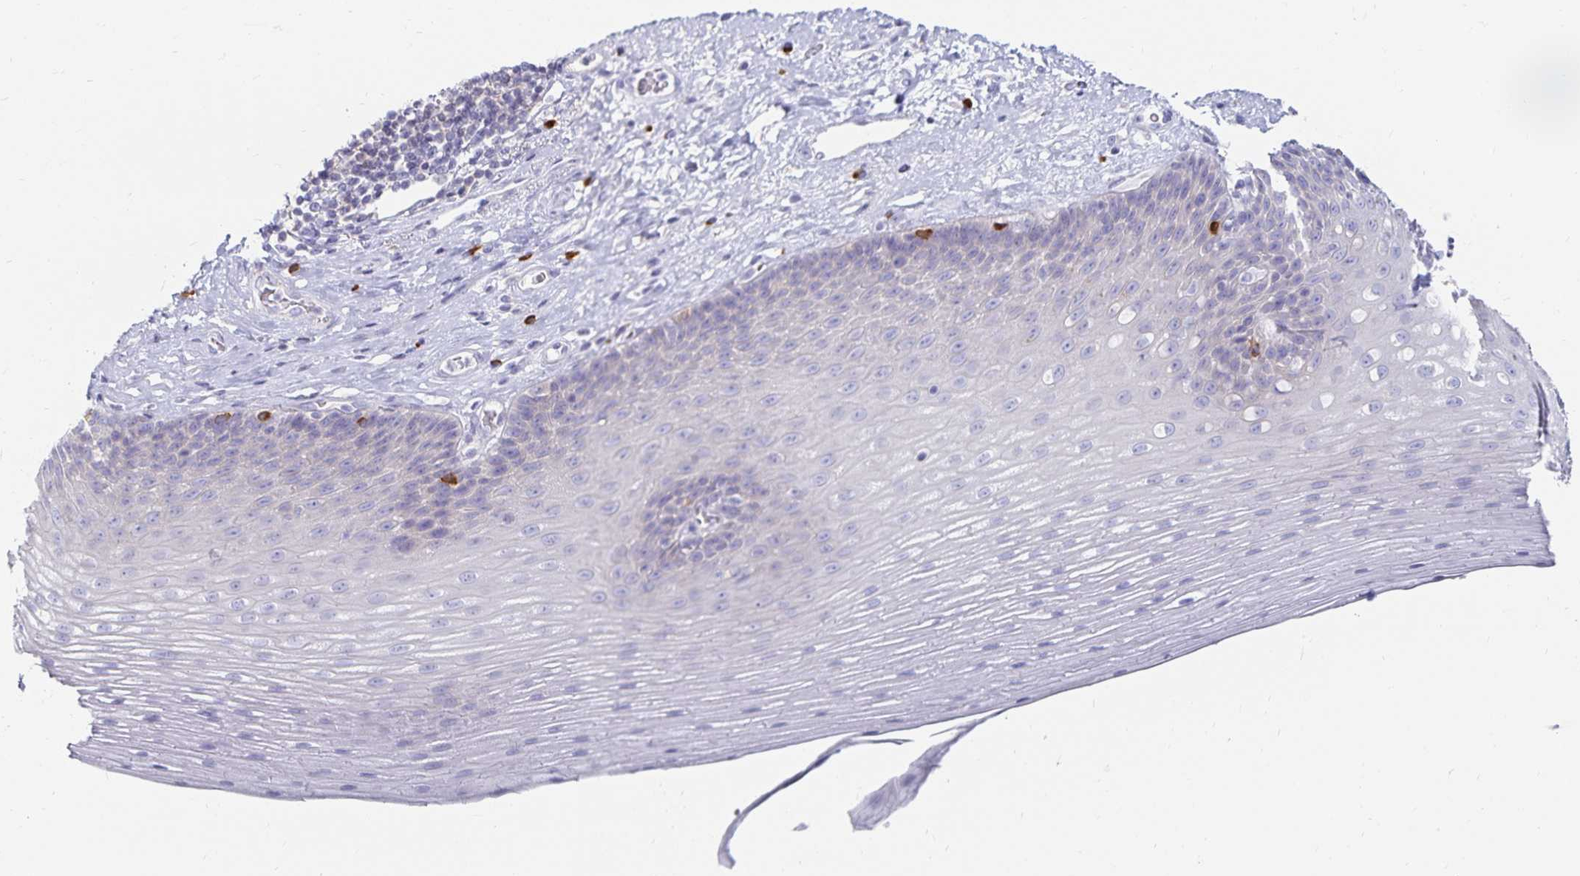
{"staining": {"intensity": "negative", "quantity": "none", "location": "none"}, "tissue": "esophagus", "cell_type": "Squamous epithelial cells", "image_type": "normal", "snomed": [{"axis": "morphology", "description": "Normal tissue, NOS"}, {"axis": "topography", "description": "Esophagus"}], "caption": "The micrograph demonstrates no significant staining in squamous epithelial cells of esophagus. Brightfield microscopy of immunohistochemistry (IHC) stained with DAB (3,3'-diaminobenzidine) (brown) and hematoxylin (blue), captured at high magnification.", "gene": "TNIP1", "patient": {"sex": "male", "age": 62}}